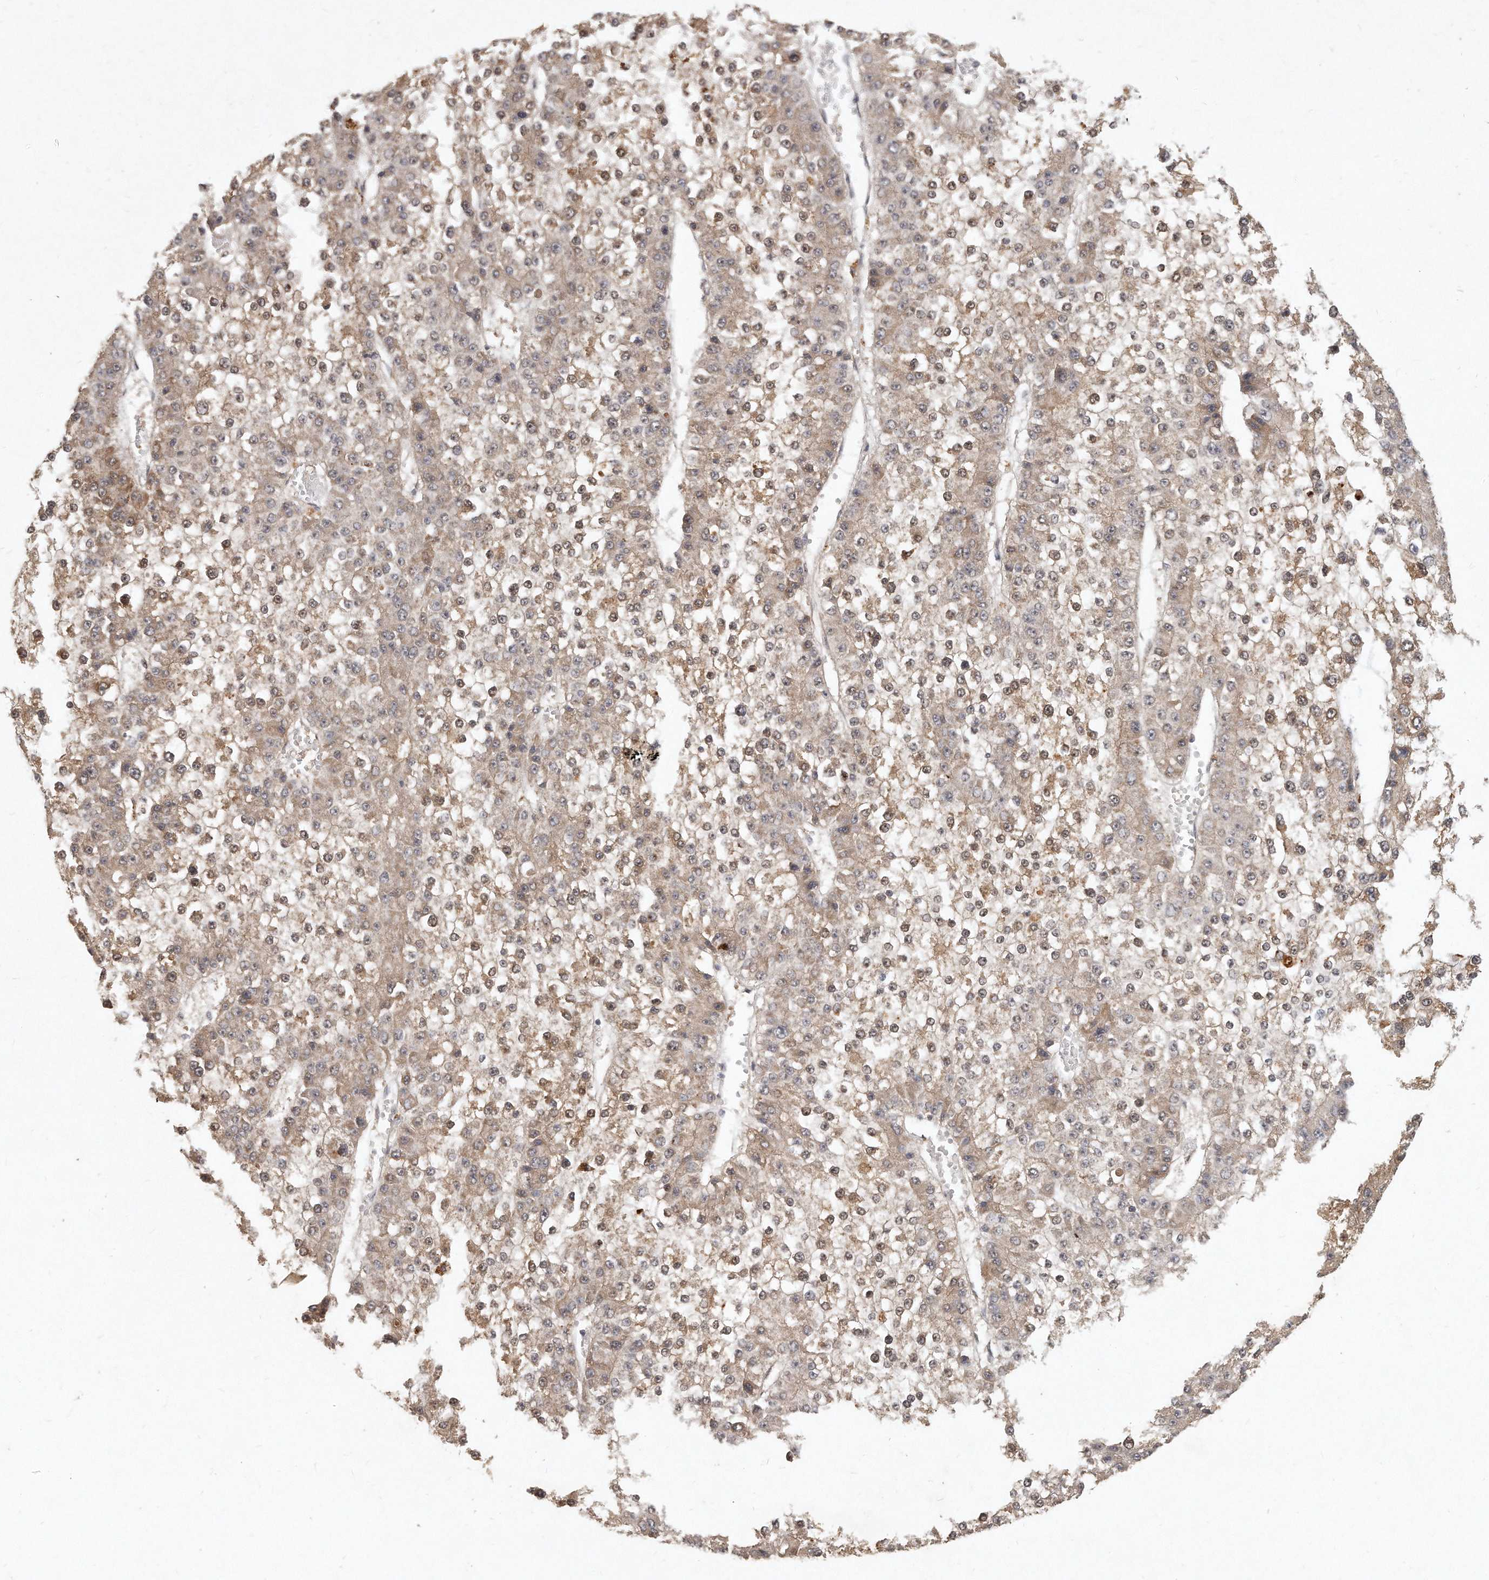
{"staining": {"intensity": "weak", "quantity": ">75%", "location": "cytoplasmic/membranous,nuclear"}, "tissue": "liver cancer", "cell_type": "Tumor cells", "image_type": "cancer", "snomed": [{"axis": "morphology", "description": "Carcinoma, Hepatocellular, NOS"}, {"axis": "topography", "description": "Liver"}], "caption": "Liver cancer (hepatocellular carcinoma) was stained to show a protein in brown. There is low levels of weak cytoplasmic/membranous and nuclear expression in about >75% of tumor cells. (IHC, brightfield microscopy, high magnification).", "gene": "LGALS8", "patient": {"sex": "female", "age": 73}}